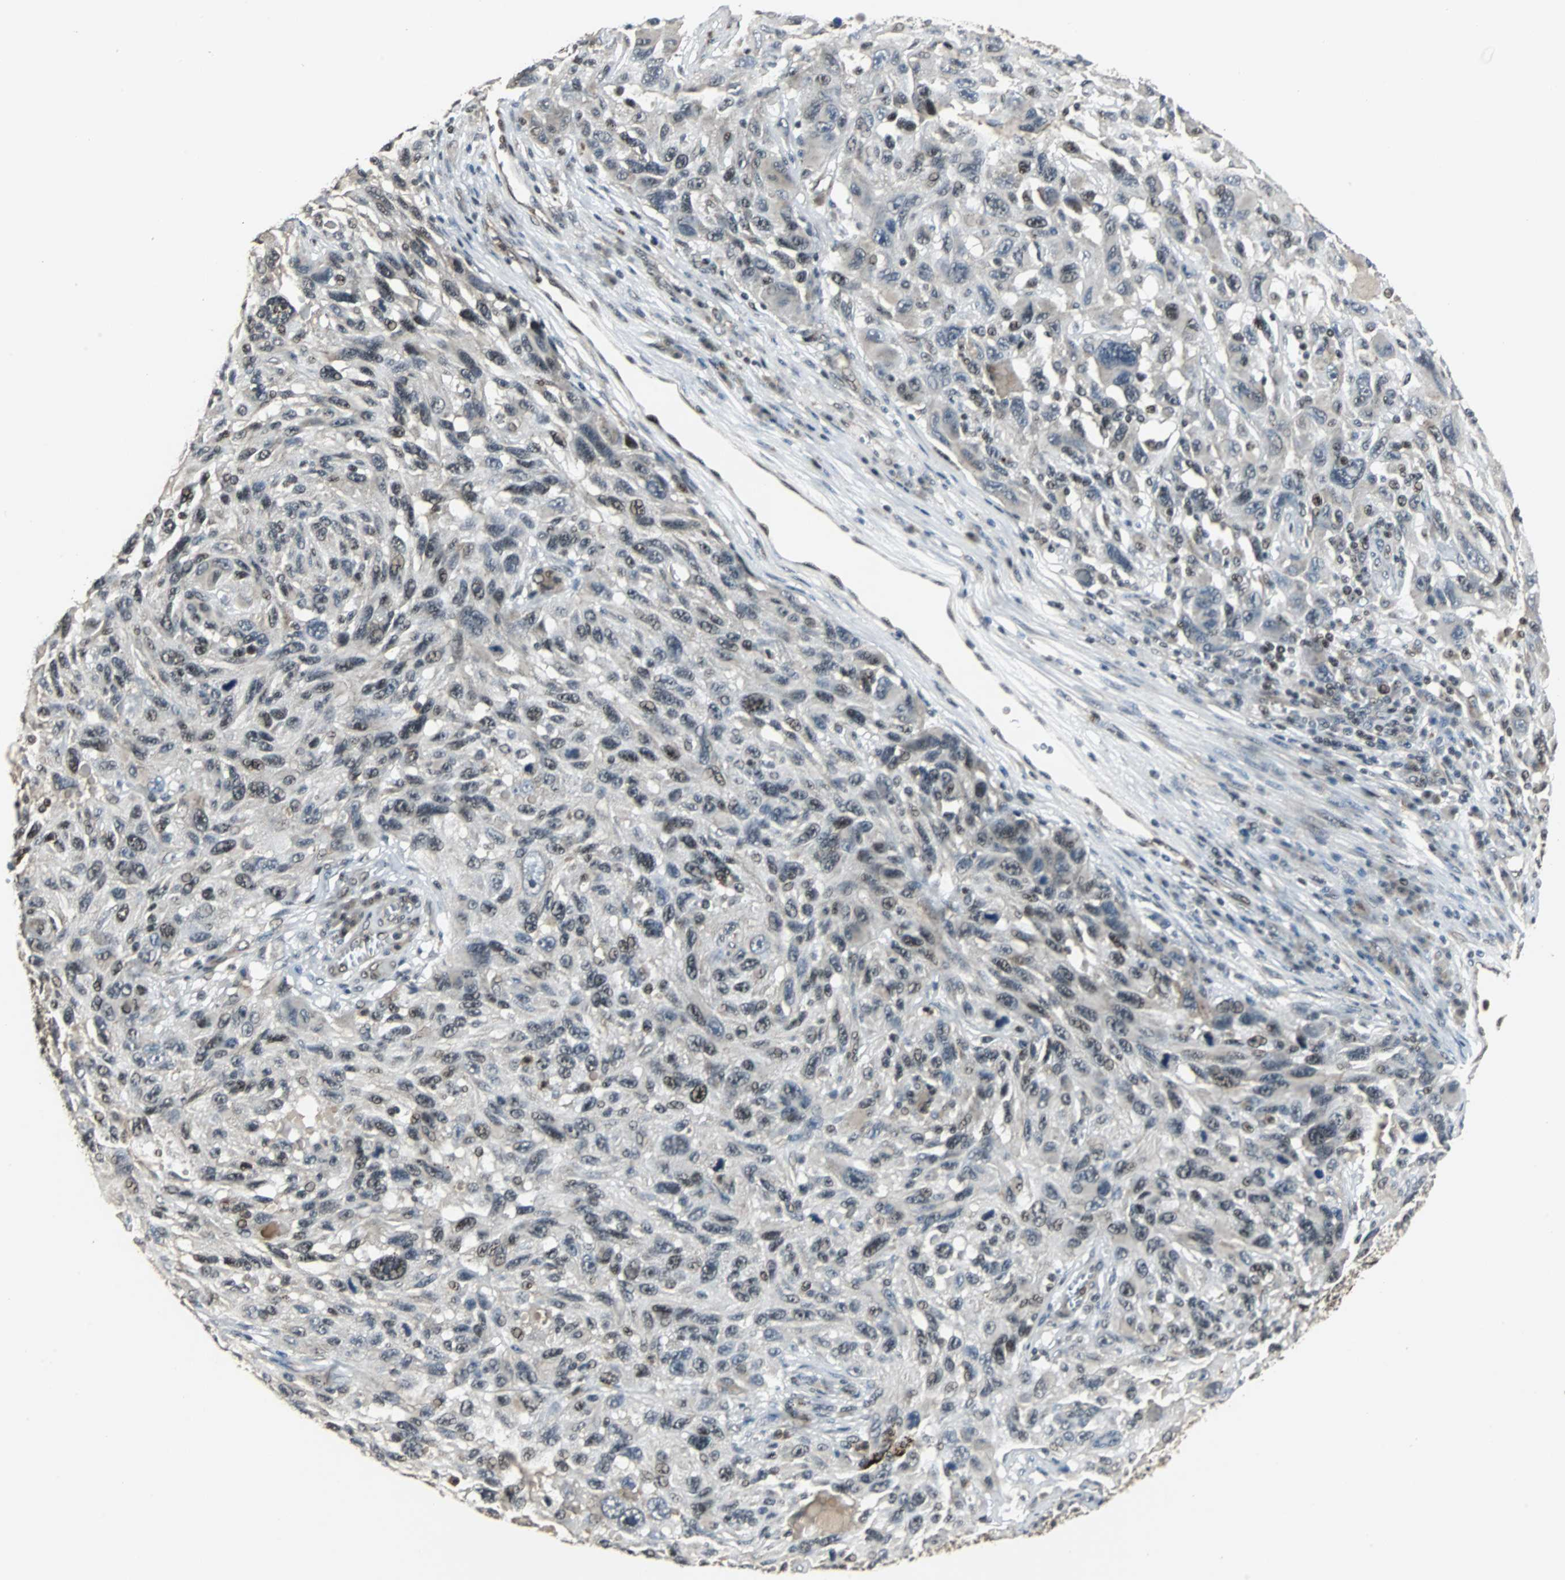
{"staining": {"intensity": "moderate", "quantity": "<25%", "location": "nuclear"}, "tissue": "melanoma", "cell_type": "Tumor cells", "image_type": "cancer", "snomed": [{"axis": "morphology", "description": "Malignant melanoma, NOS"}, {"axis": "topography", "description": "Skin"}], "caption": "Protein analysis of malignant melanoma tissue demonstrates moderate nuclear expression in approximately <25% of tumor cells.", "gene": "MED4", "patient": {"sex": "male", "age": 53}}